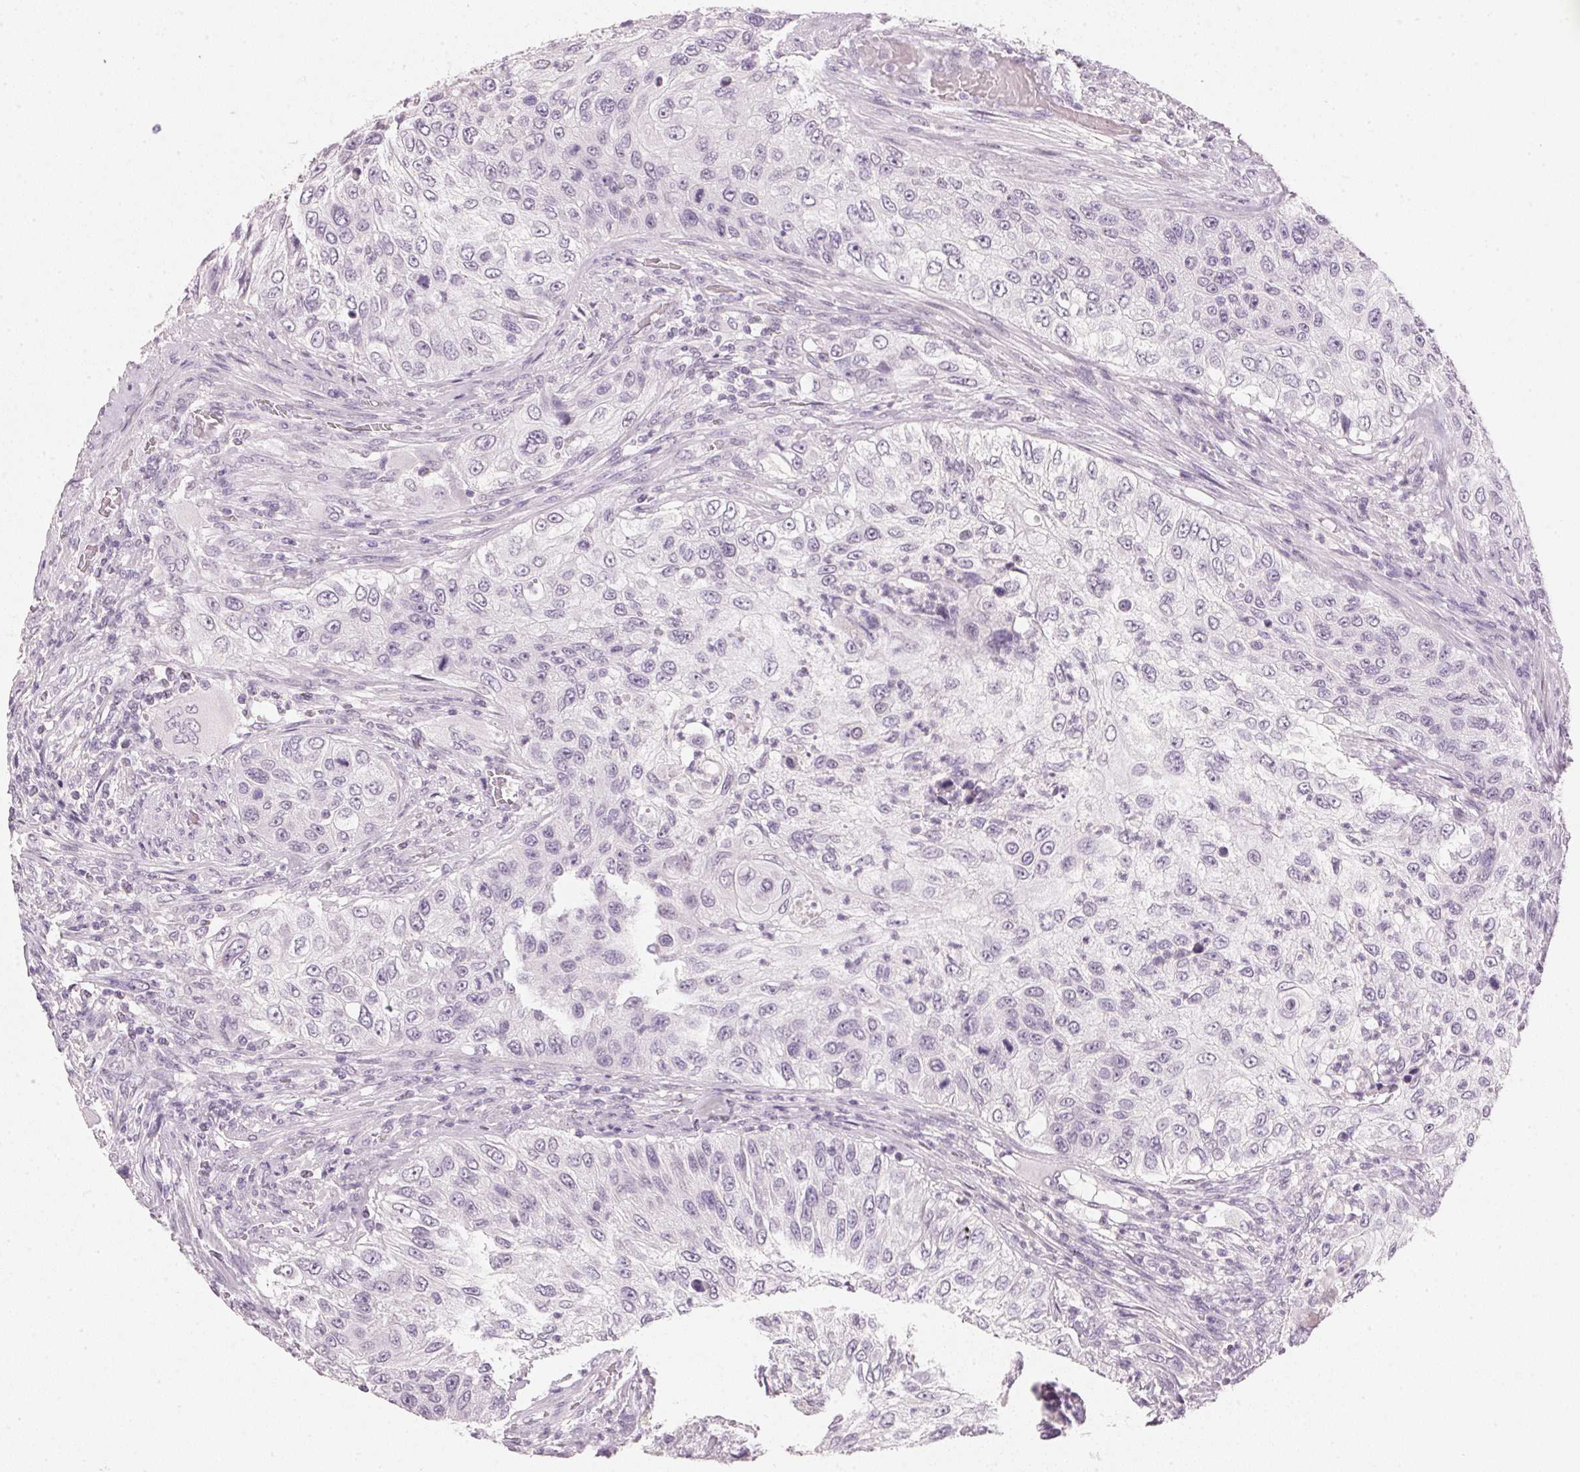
{"staining": {"intensity": "negative", "quantity": "none", "location": "none"}, "tissue": "urothelial cancer", "cell_type": "Tumor cells", "image_type": "cancer", "snomed": [{"axis": "morphology", "description": "Urothelial carcinoma, High grade"}, {"axis": "topography", "description": "Urinary bladder"}], "caption": "Immunohistochemical staining of human high-grade urothelial carcinoma demonstrates no significant positivity in tumor cells. (DAB (3,3'-diaminobenzidine) immunohistochemistry (IHC), high magnification).", "gene": "IGFBP1", "patient": {"sex": "female", "age": 60}}